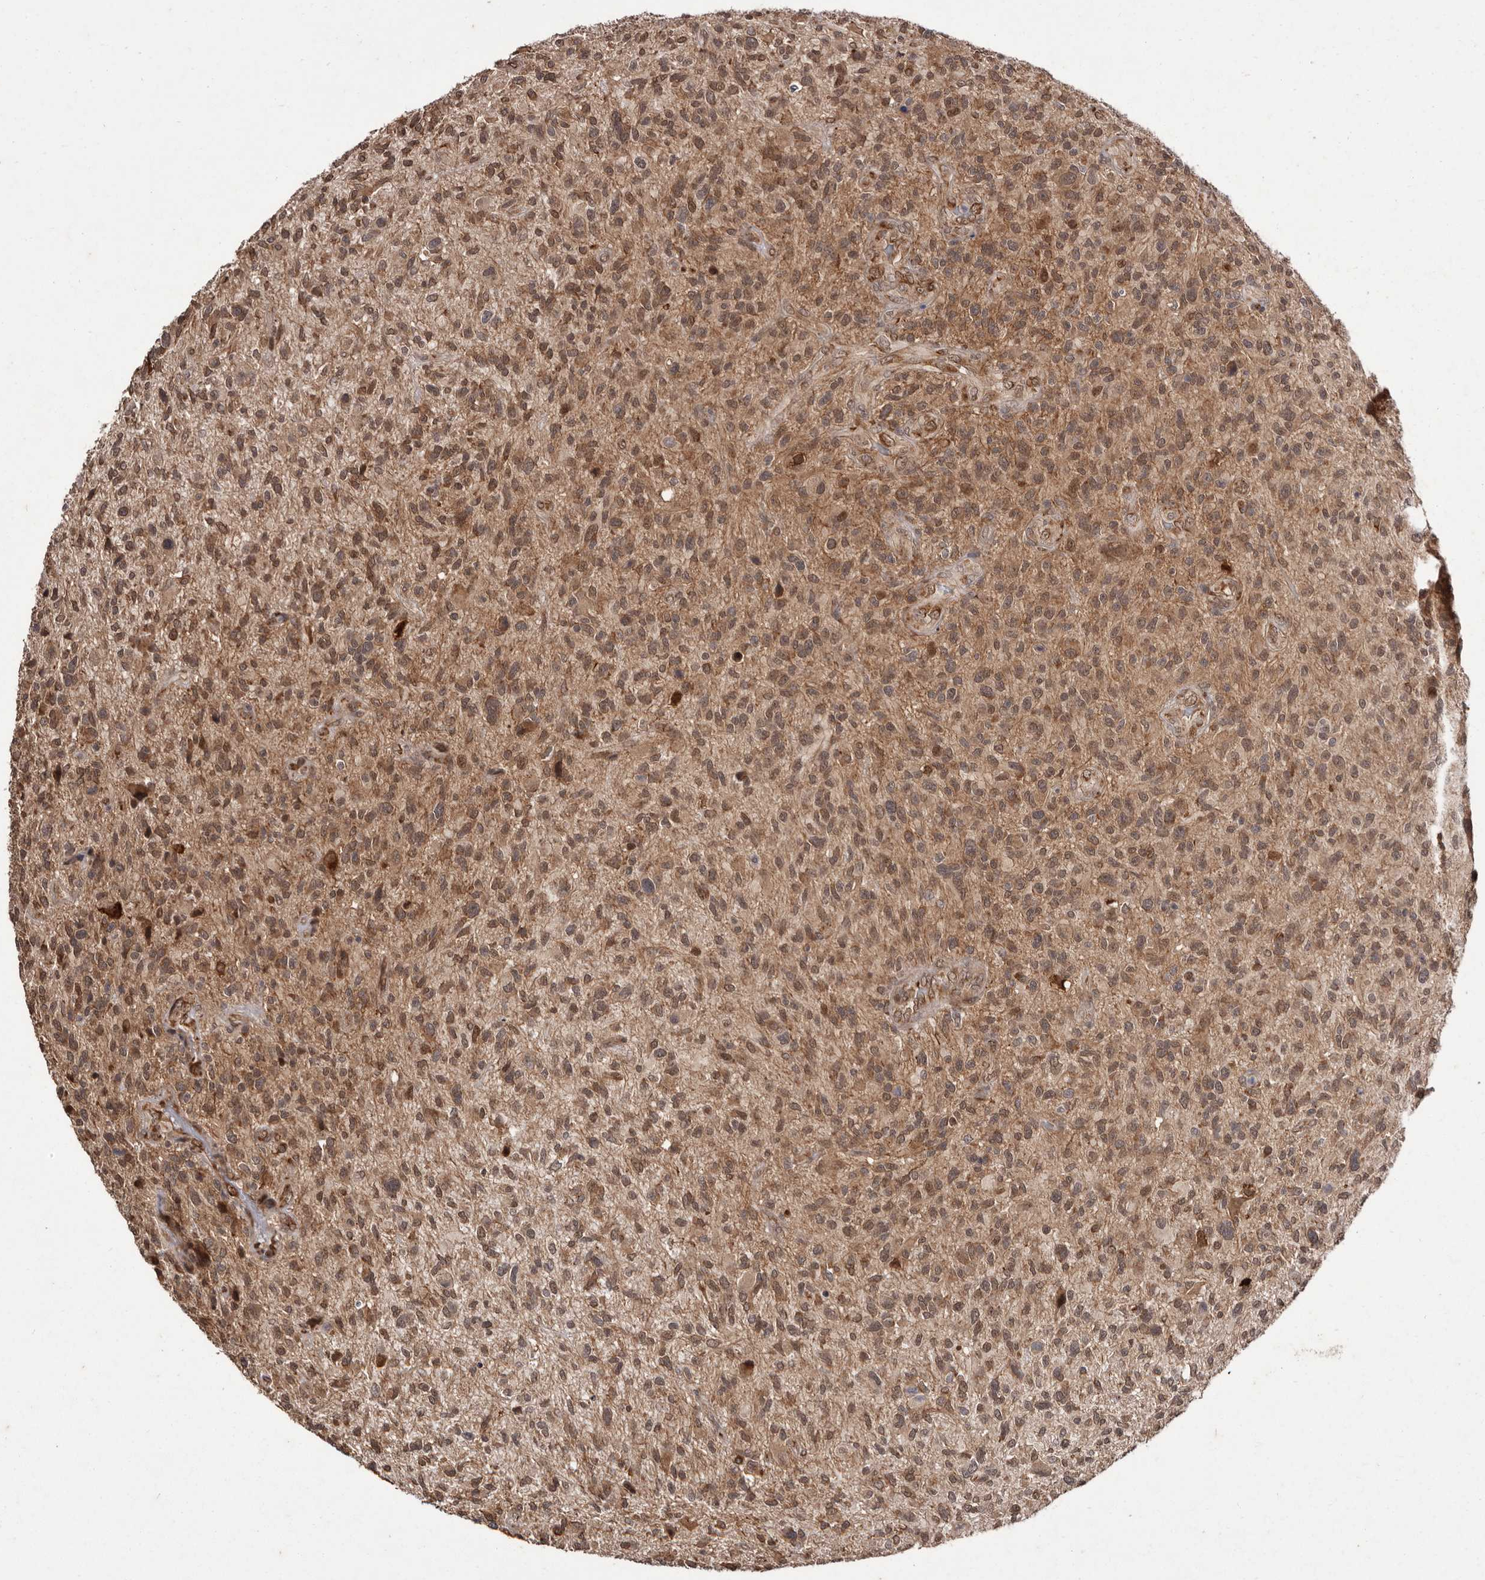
{"staining": {"intensity": "moderate", "quantity": ">75%", "location": "cytoplasmic/membranous,nuclear"}, "tissue": "glioma", "cell_type": "Tumor cells", "image_type": "cancer", "snomed": [{"axis": "morphology", "description": "Glioma, malignant, High grade"}, {"axis": "topography", "description": "Brain"}], "caption": "Human malignant high-grade glioma stained with a protein marker shows moderate staining in tumor cells.", "gene": "LRGUK", "patient": {"sex": "male", "age": 47}}